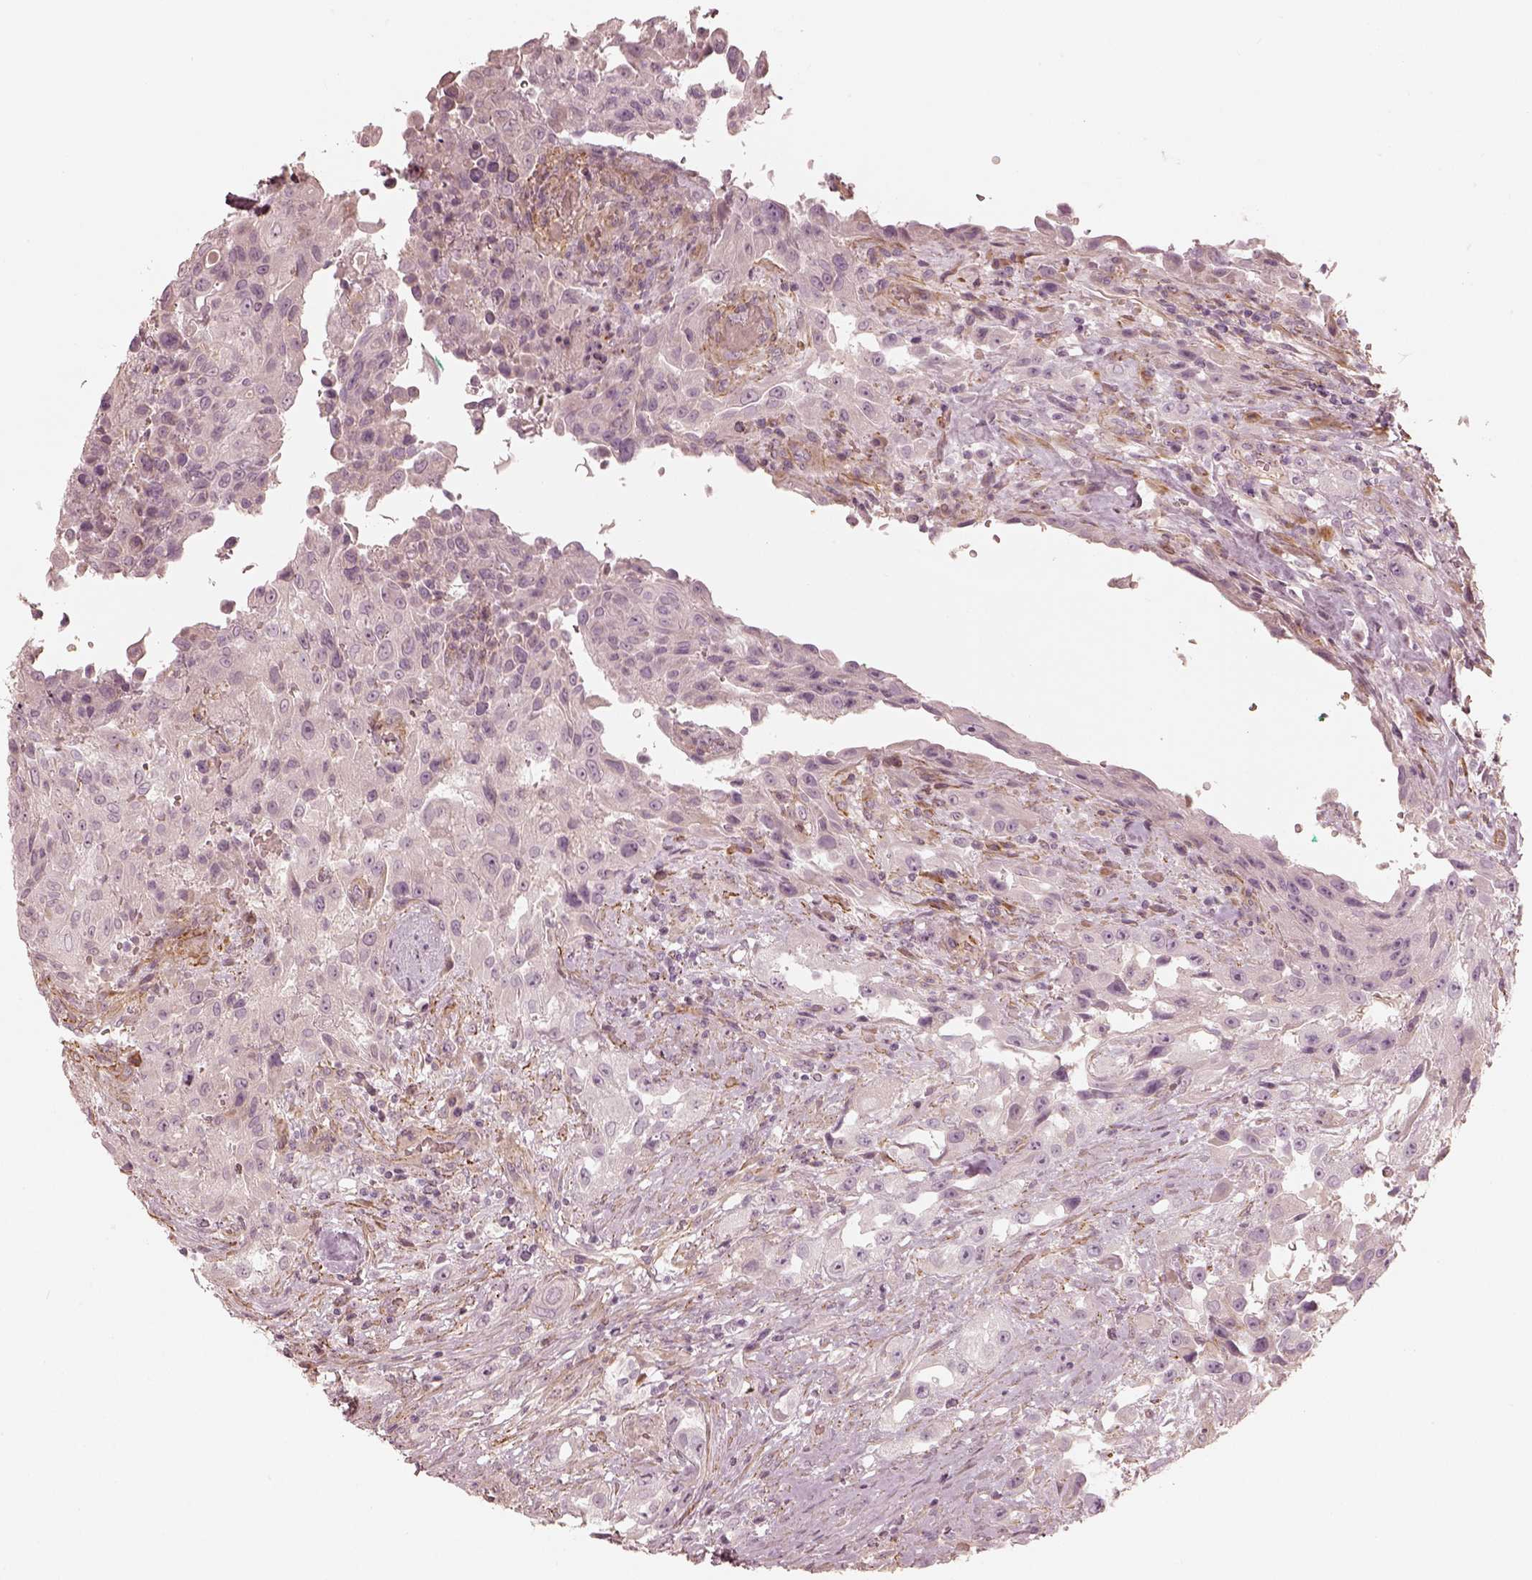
{"staining": {"intensity": "negative", "quantity": "none", "location": "none"}, "tissue": "urothelial cancer", "cell_type": "Tumor cells", "image_type": "cancer", "snomed": [{"axis": "morphology", "description": "Urothelial carcinoma, High grade"}, {"axis": "topography", "description": "Urinary bladder"}], "caption": "Urothelial cancer was stained to show a protein in brown. There is no significant expression in tumor cells. Nuclei are stained in blue.", "gene": "KCNJ9", "patient": {"sex": "male", "age": 79}}